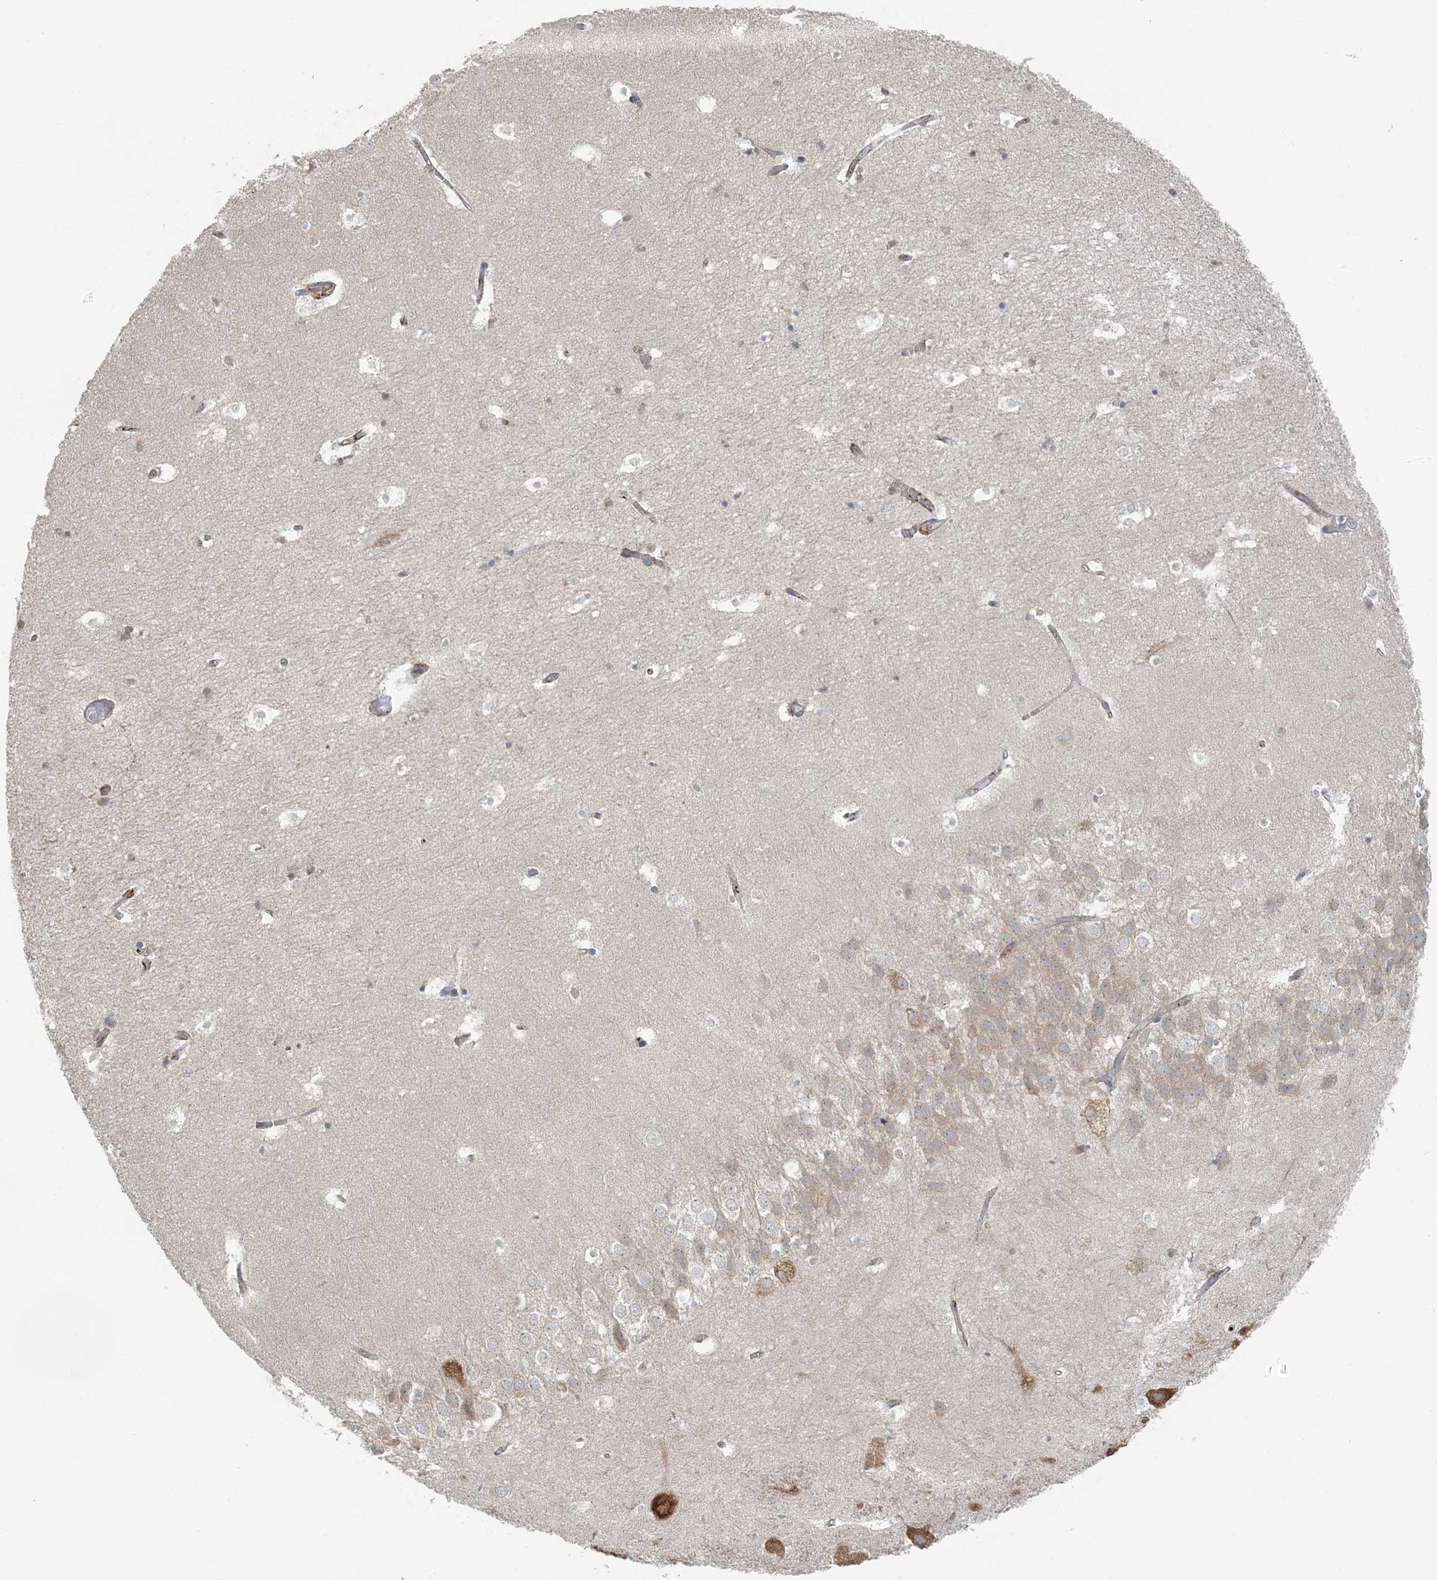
{"staining": {"intensity": "negative", "quantity": "none", "location": "none"}, "tissue": "hippocampus", "cell_type": "Glial cells", "image_type": "normal", "snomed": [{"axis": "morphology", "description": "Normal tissue, NOS"}, {"axis": "topography", "description": "Hippocampus"}], "caption": "This is an immunohistochemistry photomicrograph of normal hippocampus. There is no expression in glial cells.", "gene": "ZNF263", "patient": {"sex": "female", "age": 52}}